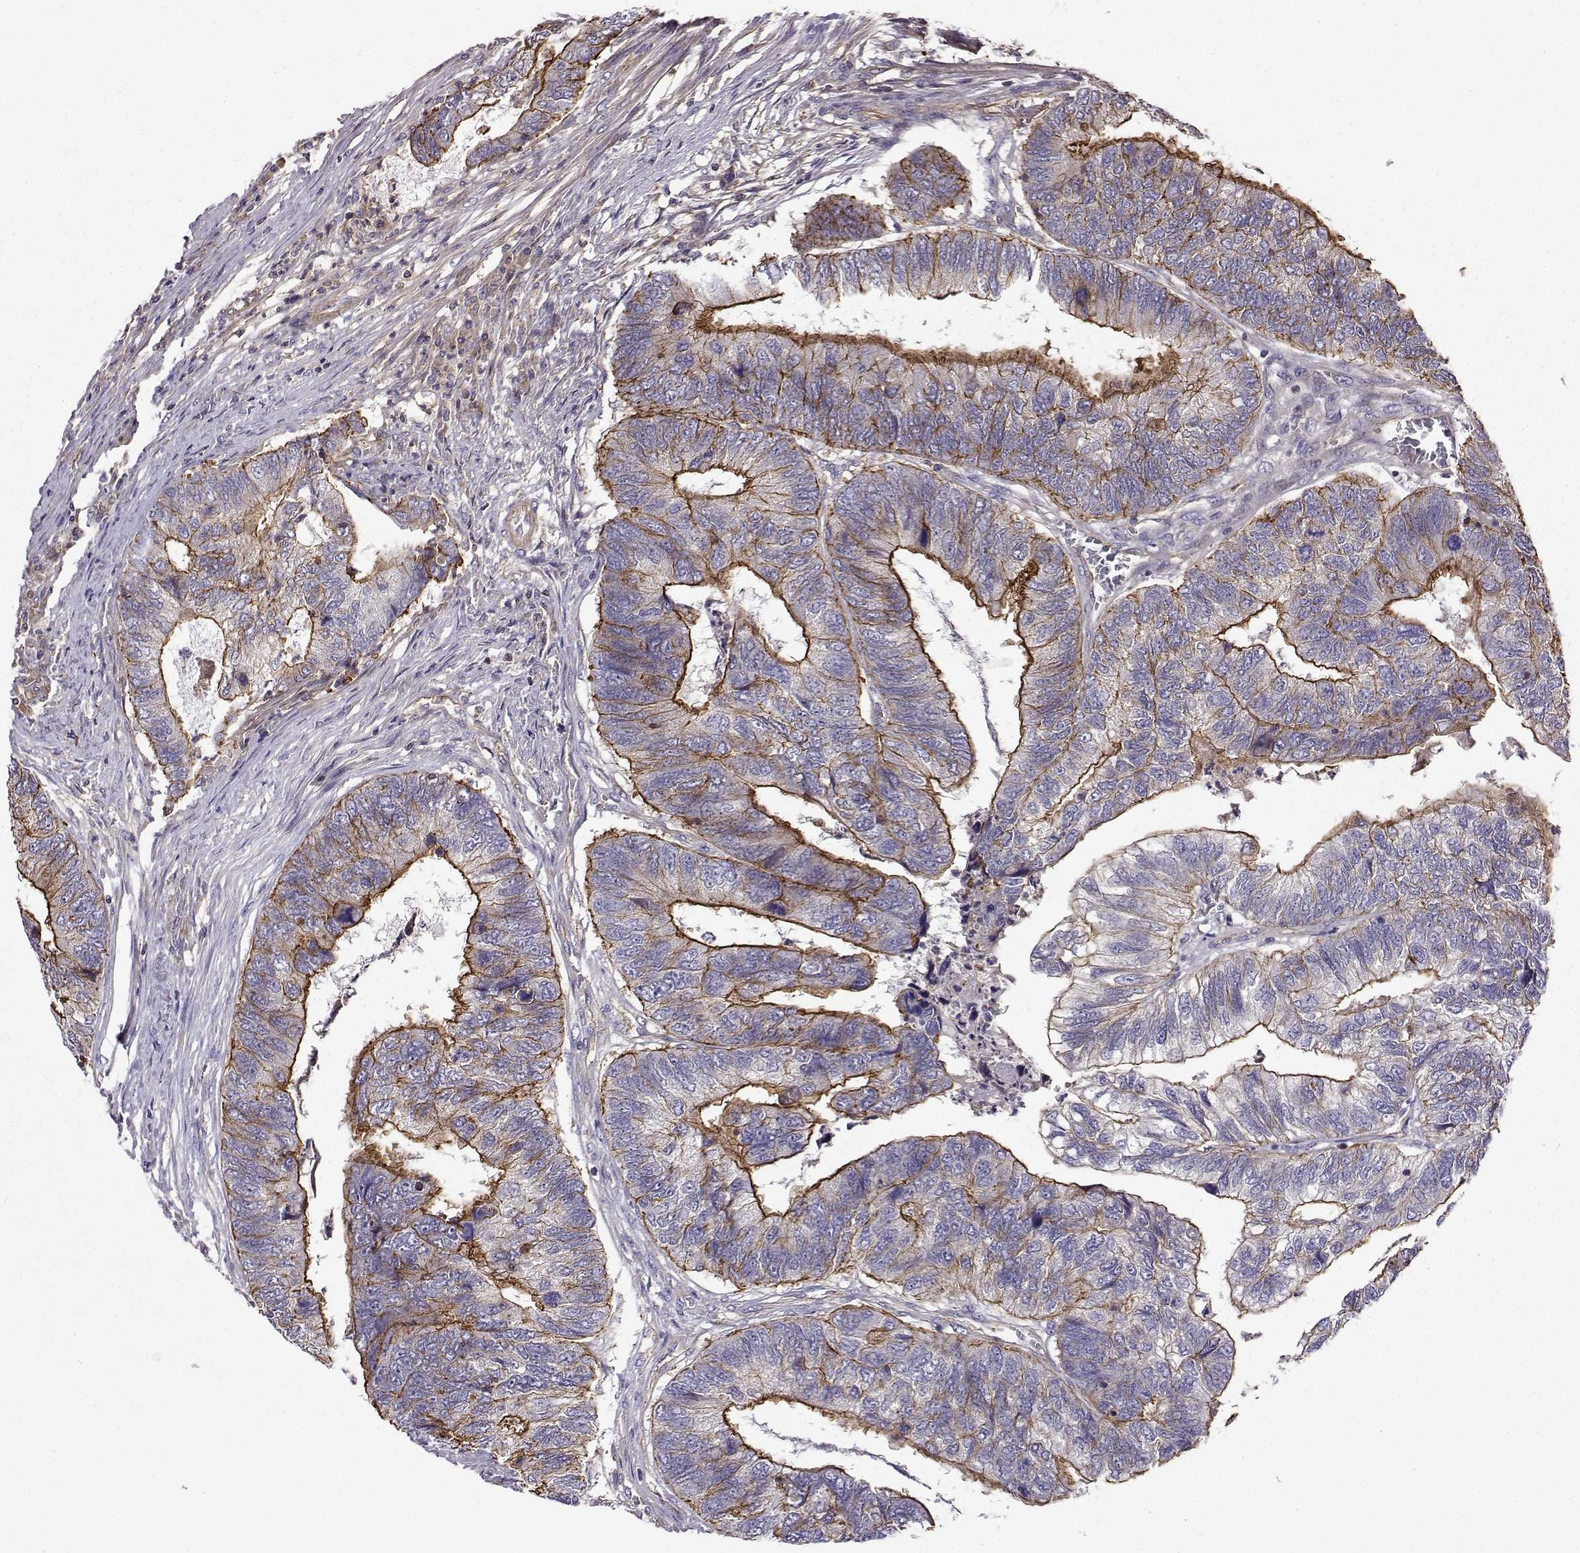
{"staining": {"intensity": "strong", "quantity": "<25%", "location": "cytoplasmic/membranous"}, "tissue": "colorectal cancer", "cell_type": "Tumor cells", "image_type": "cancer", "snomed": [{"axis": "morphology", "description": "Adenocarcinoma, NOS"}, {"axis": "topography", "description": "Colon"}], "caption": "Approximately <25% of tumor cells in human colorectal cancer (adenocarcinoma) reveal strong cytoplasmic/membranous protein positivity as visualized by brown immunohistochemical staining.", "gene": "ITGB8", "patient": {"sex": "female", "age": 67}}